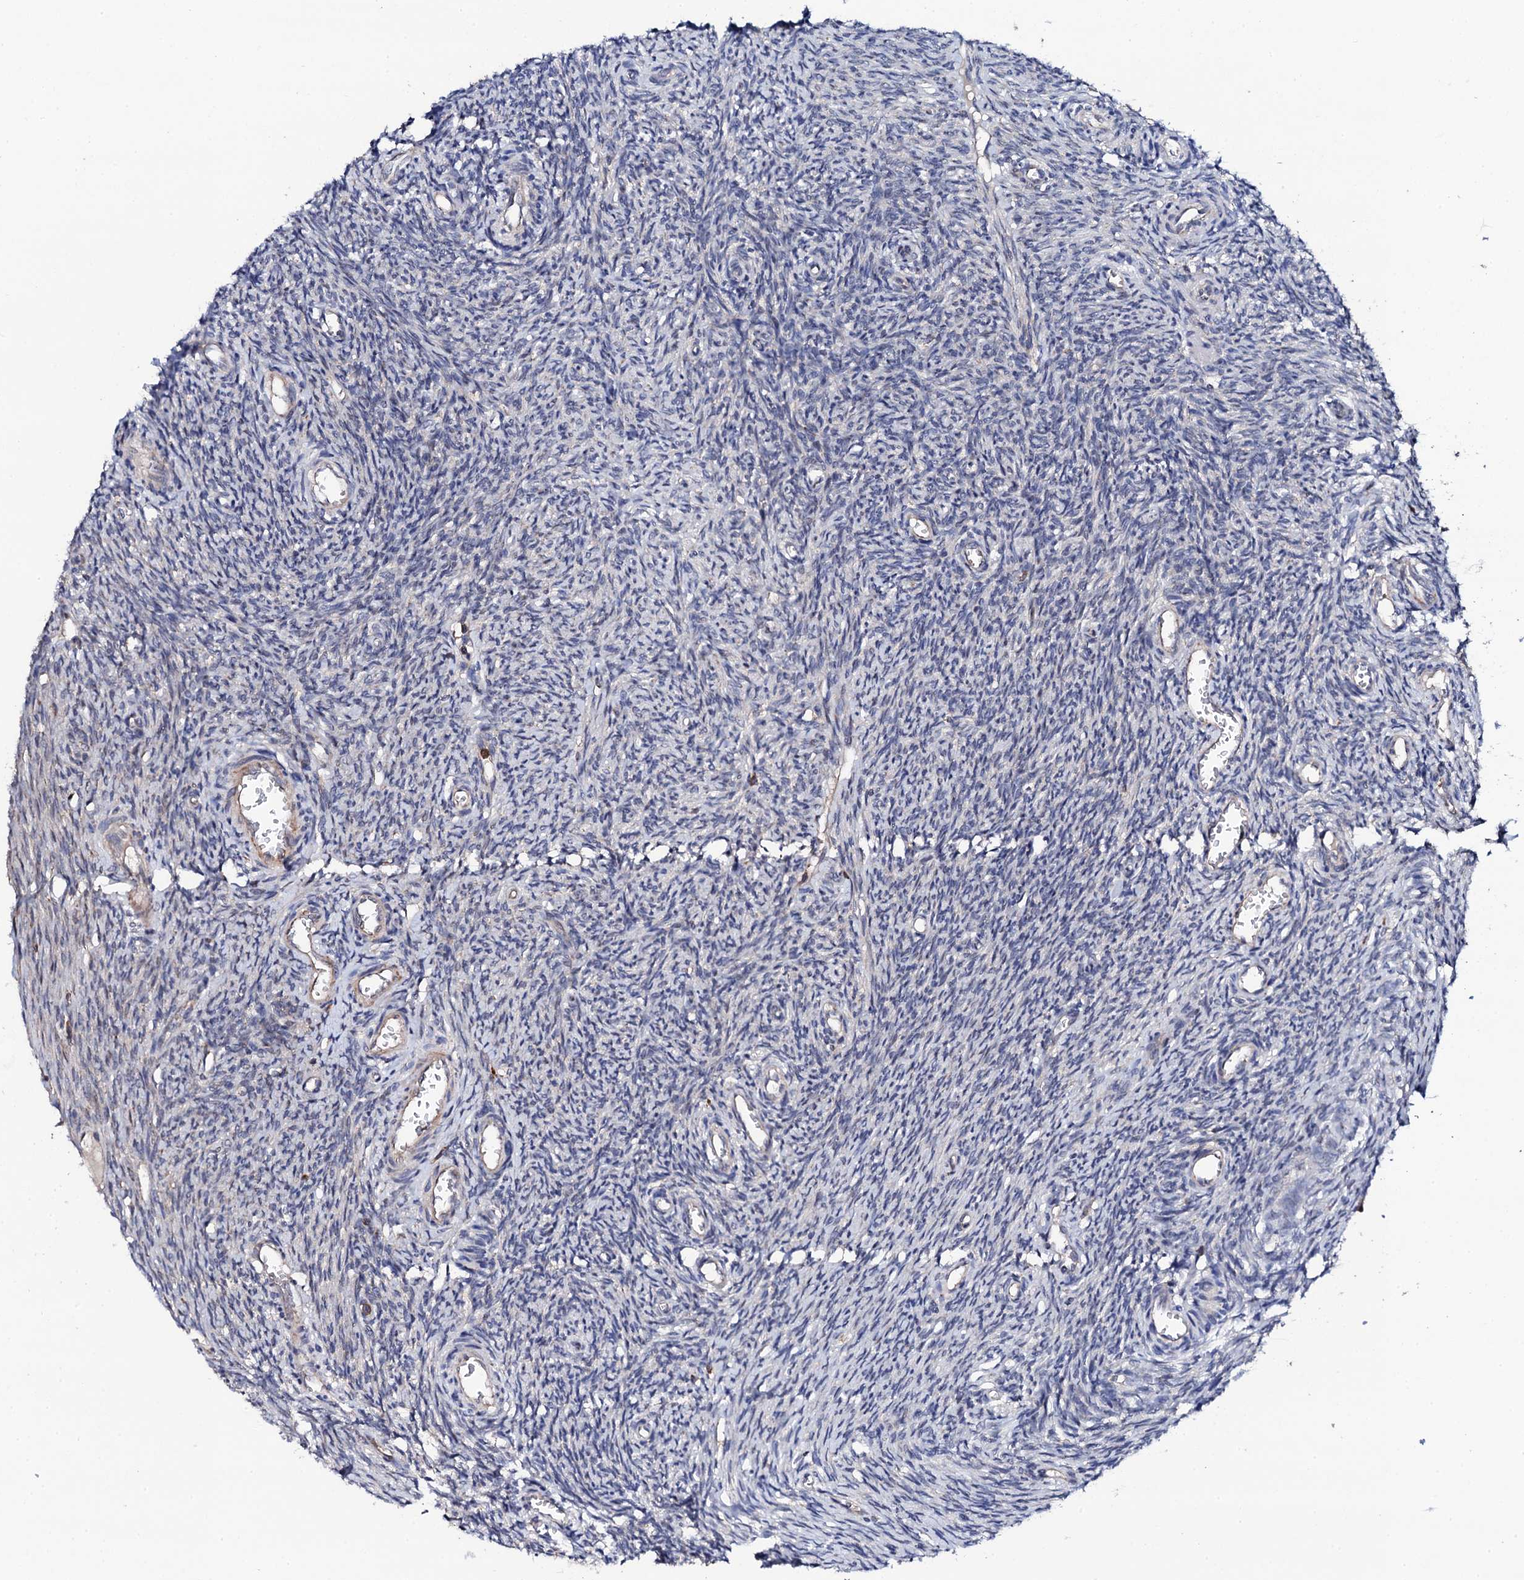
{"staining": {"intensity": "negative", "quantity": "none", "location": "none"}, "tissue": "ovary", "cell_type": "Ovarian stroma cells", "image_type": "normal", "snomed": [{"axis": "morphology", "description": "Normal tissue, NOS"}, {"axis": "topography", "description": "Ovary"}], "caption": "Human ovary stained for a protein using IHC reveals no expression in ovarian stroma cells.", "gene": "COG4", "patient": {"sex": "female", "age": 44}}